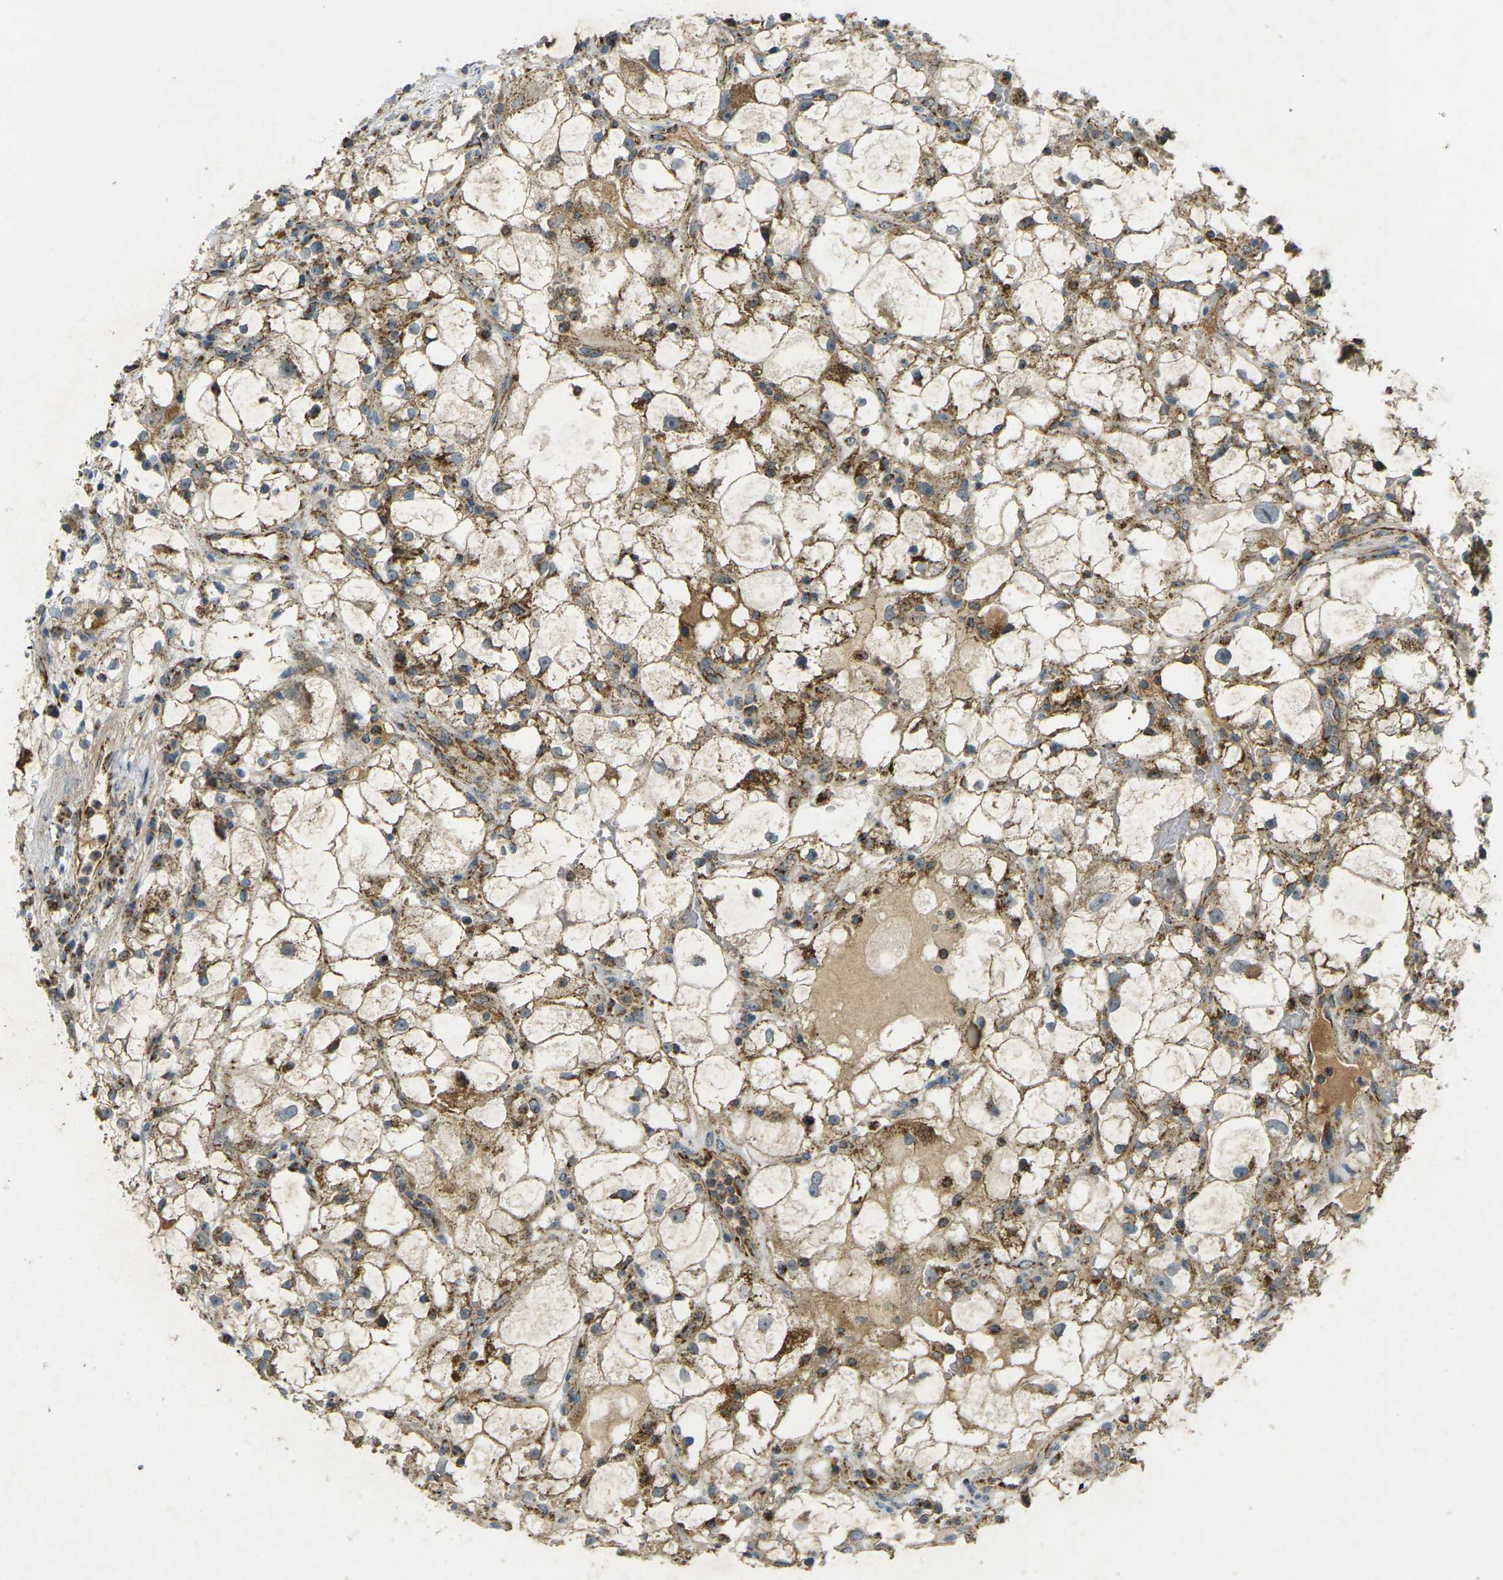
{"staining": {"intensity": "moderate", "quantity": "25%-75%", "location": "cytoplasmic/membranous"}, "tissue": "renal cancer", "cell_type": "Tumor cells", "image_type": "cancer", "snomed": [{"axis": "morphology", "description": "Adenocarcinoma, NOS"}, {"axis": "topography", "description": "Kidney"}], "caption": "Adenocarcinoma (renal) was stained to show a protein in brown. There is medium levels of moderate cytoplasmic/membranous expression in about 25%-75% of tumor cells.", "gene": "IGF1R", "patient": {"sex": "female", "age": 60}}